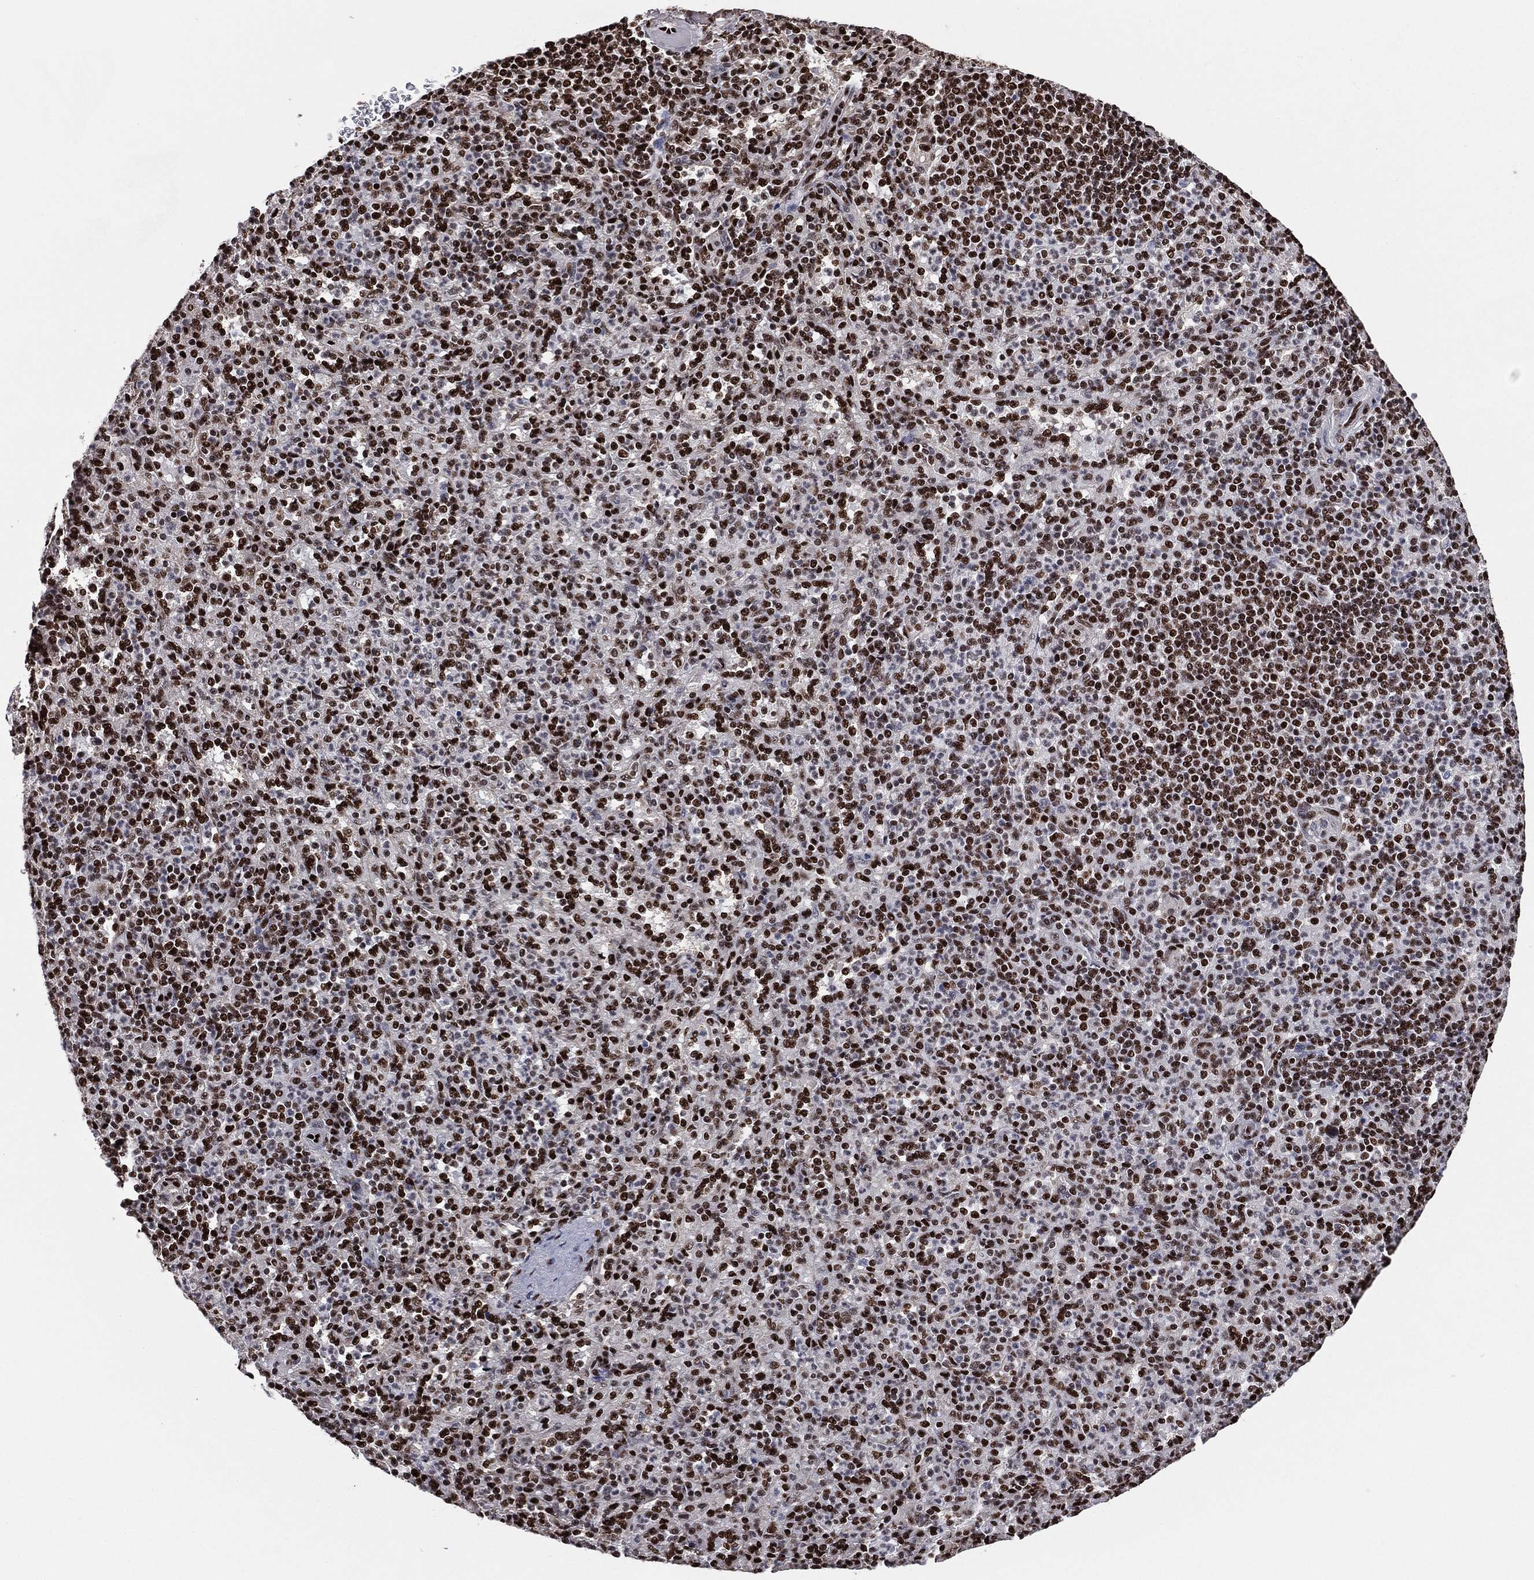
{"staining": {"intensity": "strong", "quantity": ">75%", "location": "nuclear"}, "tissue": "spleen", "cell_type": "Cells in red pulp", "image_type": "normal", "snomed": [{"axis": "morphology", "description": "Normal tissue, NOS"}, {"axis": "topography", "description": "Spleen"}], "caption": "Immunohistochemistry staining of unremarkable spleen, which reveals high levels of strong nuclear staining in about >75% of cells in red pulp indicating strong nuclear protein positivity. The staining was performed using DAB (brown) for protein detection and nuclei were counterstained in hematoxylin (blue).", "gene": "TP53BP1", "patient": {"sex": "female", "age": 74}}